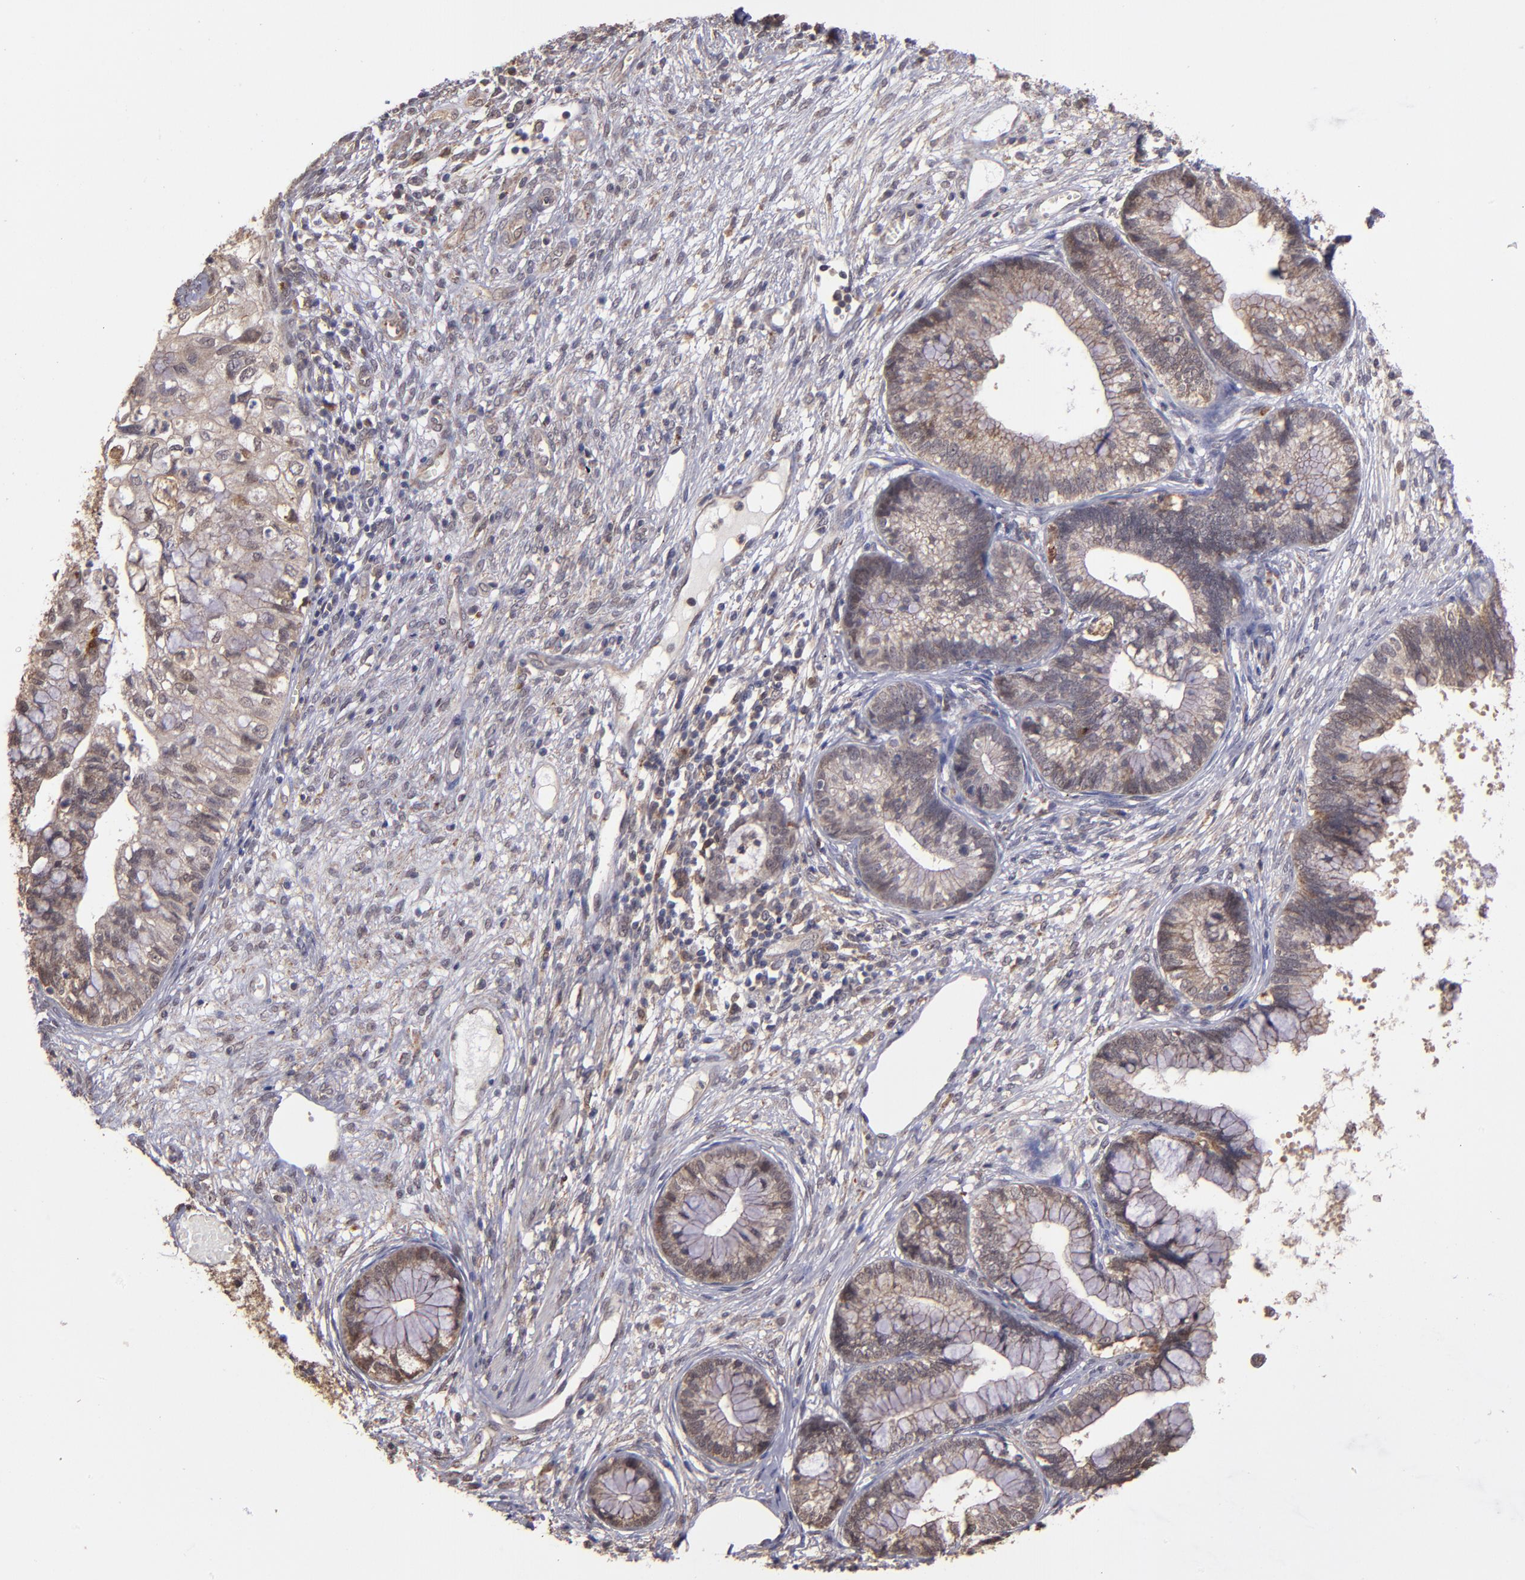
{"staining": {"intensity": "moderate", "quantity": ">75%", "location": "cytoplasmic/membranous,nuclear"}, "tissue": "cervical cancer", "cell_type": "Tumor cells", "image_type": "cancer", "snomed": [{"axis": "morphology", "description": "Adenocarcinoma, NOS"}, {"axis": "topography", "description": "Cervix"}], "caption": "A brown stain labels moderate cytoplasmic/membranous and nuclear staining of a protein in cervical cancer (adenocarcinoma) tumor cells.", "gene": "SIPA1L1", "patient": {"sex": "female", "age": 44}}